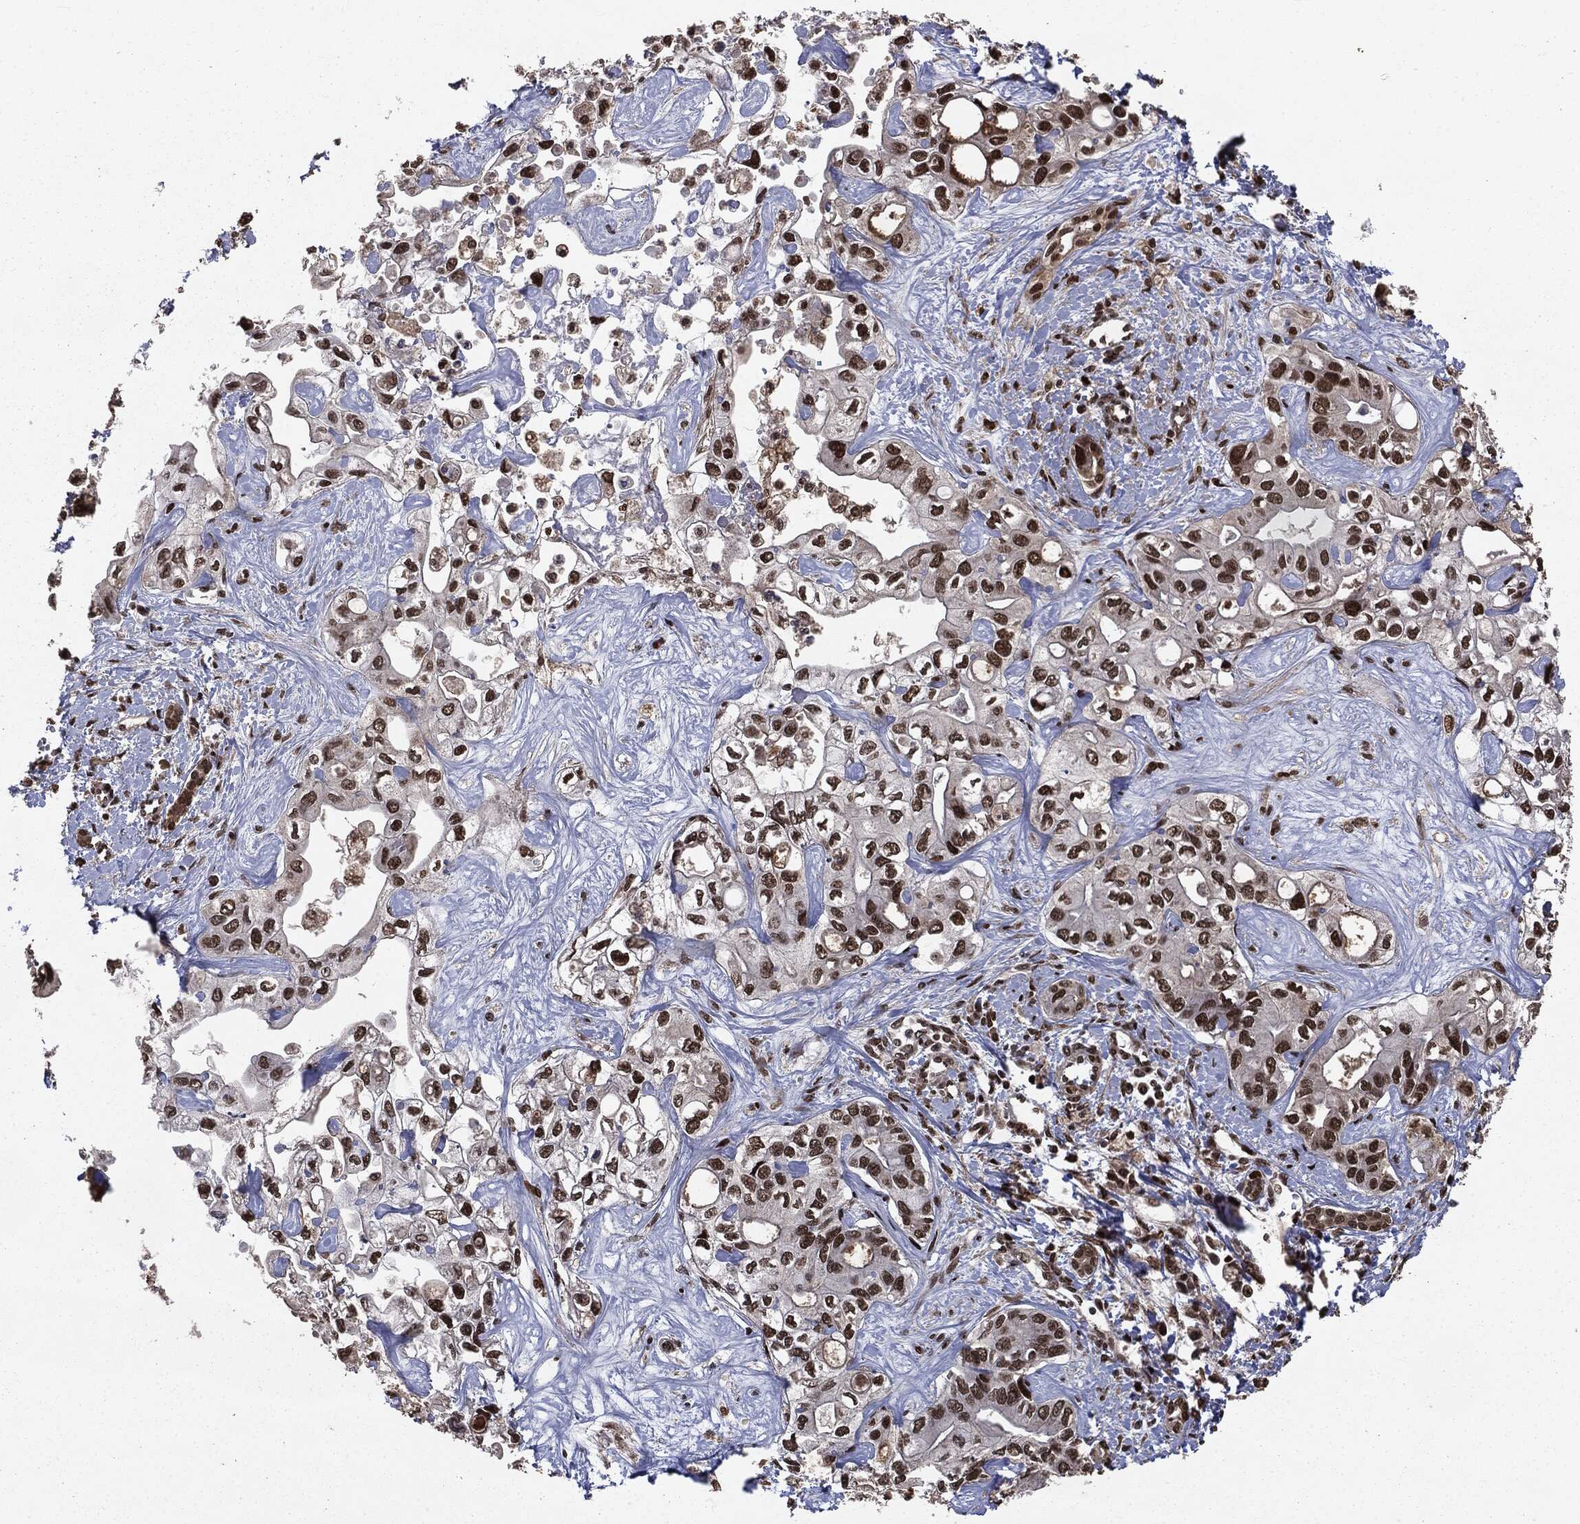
{"staining": {"intensity": "strong", "quantity": ">75%", "location": "nuclear"}, "tissue": "liver cancer", "cell_type": "Tumor cells", "image_type": "cancer", "snomed": [{"axis": "morphology", "description": "Cholangiocarcinoma"}, {"axis": "topography", "description": "Liver"}], "caption": "This image exhibits immunohistochemistry (IHC) staining of human liver cancer, with high strong nuclear staining in about >75% of tumor cells.", "gene": "DVL2", "patient": {"sex": "female", "age": 64}}